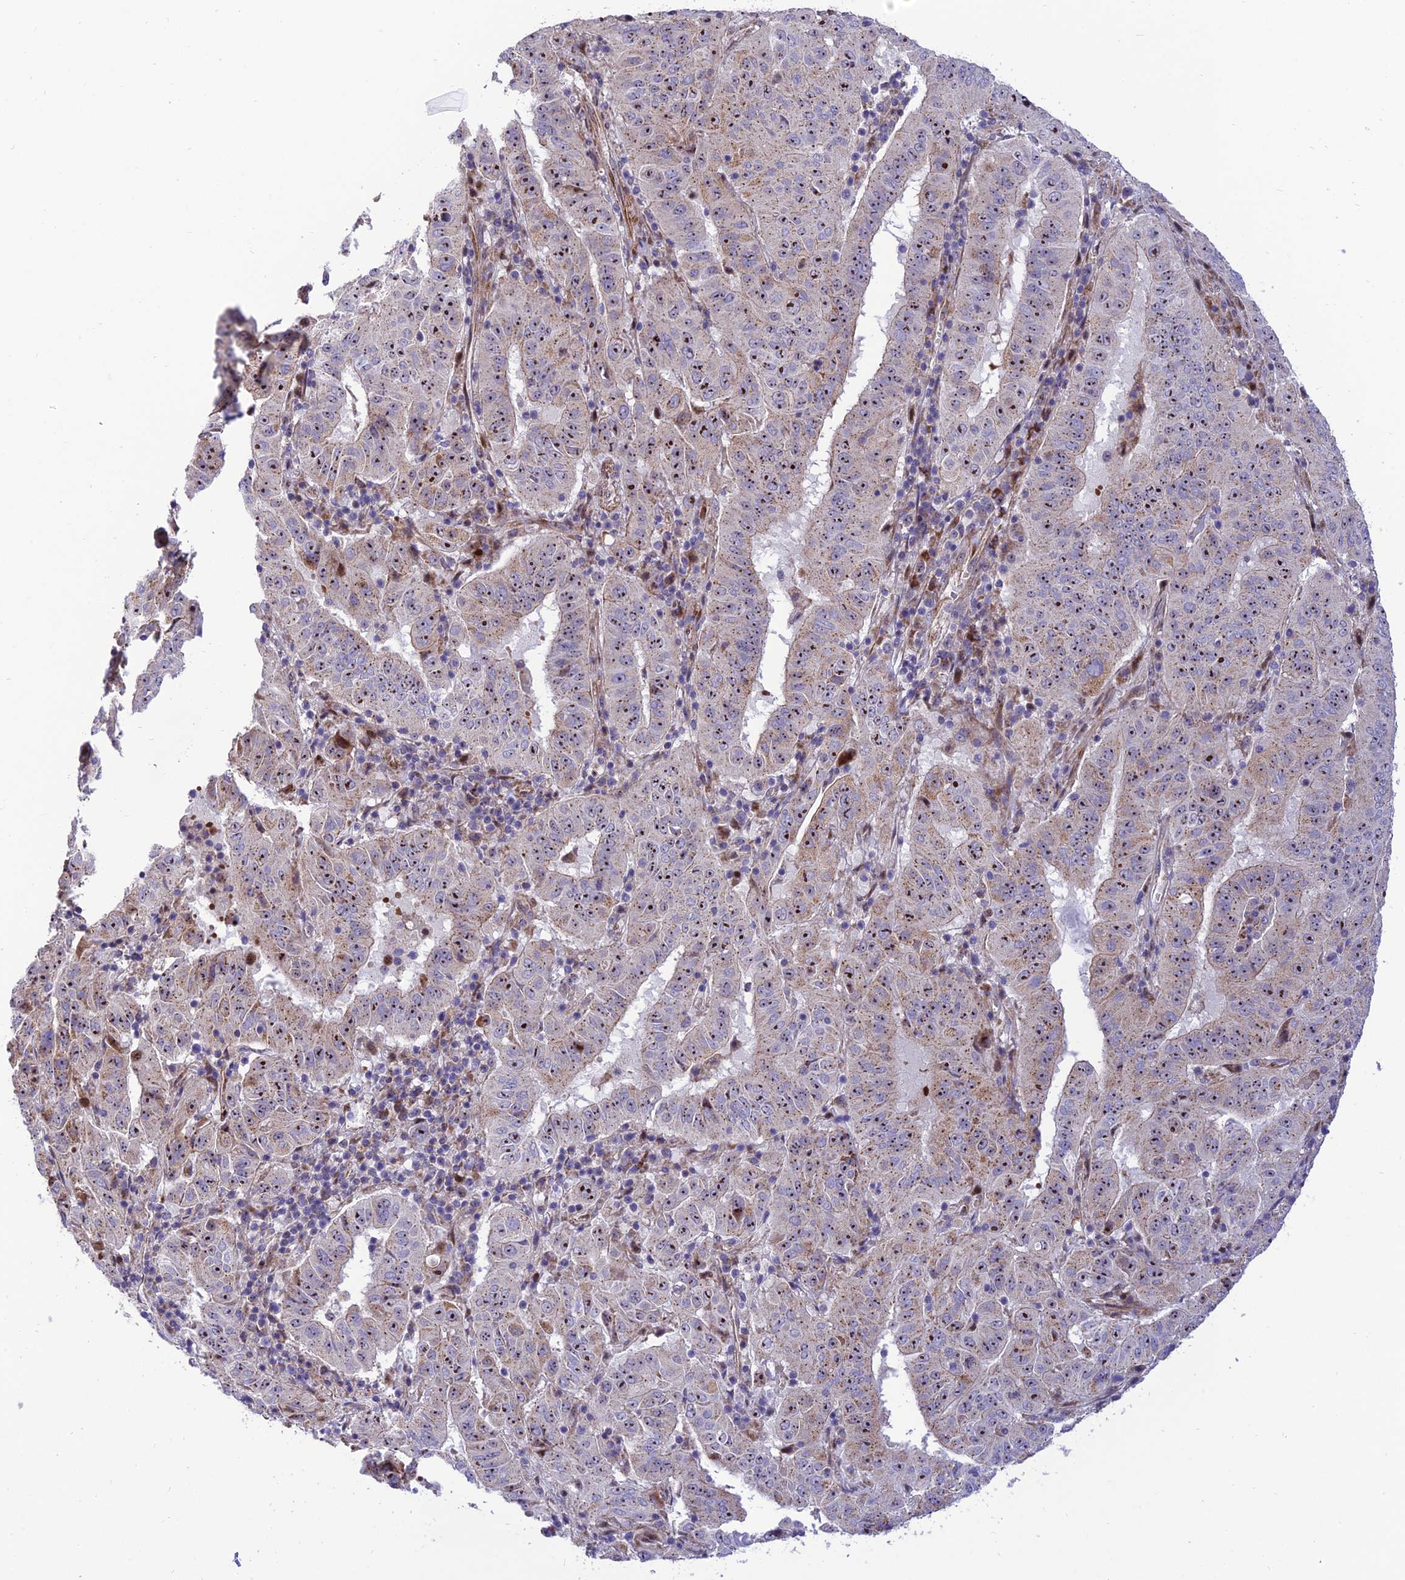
{"staining": {"intensity": "moderate", "quantity": "25%-75%", "location": "nuclear"}, "tissue": "pancreatic cancer", "cell_type": "Tumor cells", "image_type": "cancer", "snomed": [{"axis": "morphology", "description": "Adenocarcinoma, NOS"}, {"axis": "topography", "description": "Pancreas"}], "caption": "Protein staining of pancreatic cancer (adenocarcinoma) tissue exhibits moderate nuclear expression in about 25%-75% of tumor cells.", "gene": "KBTBD7", "patient": {"sex": "male", "age": 63}}